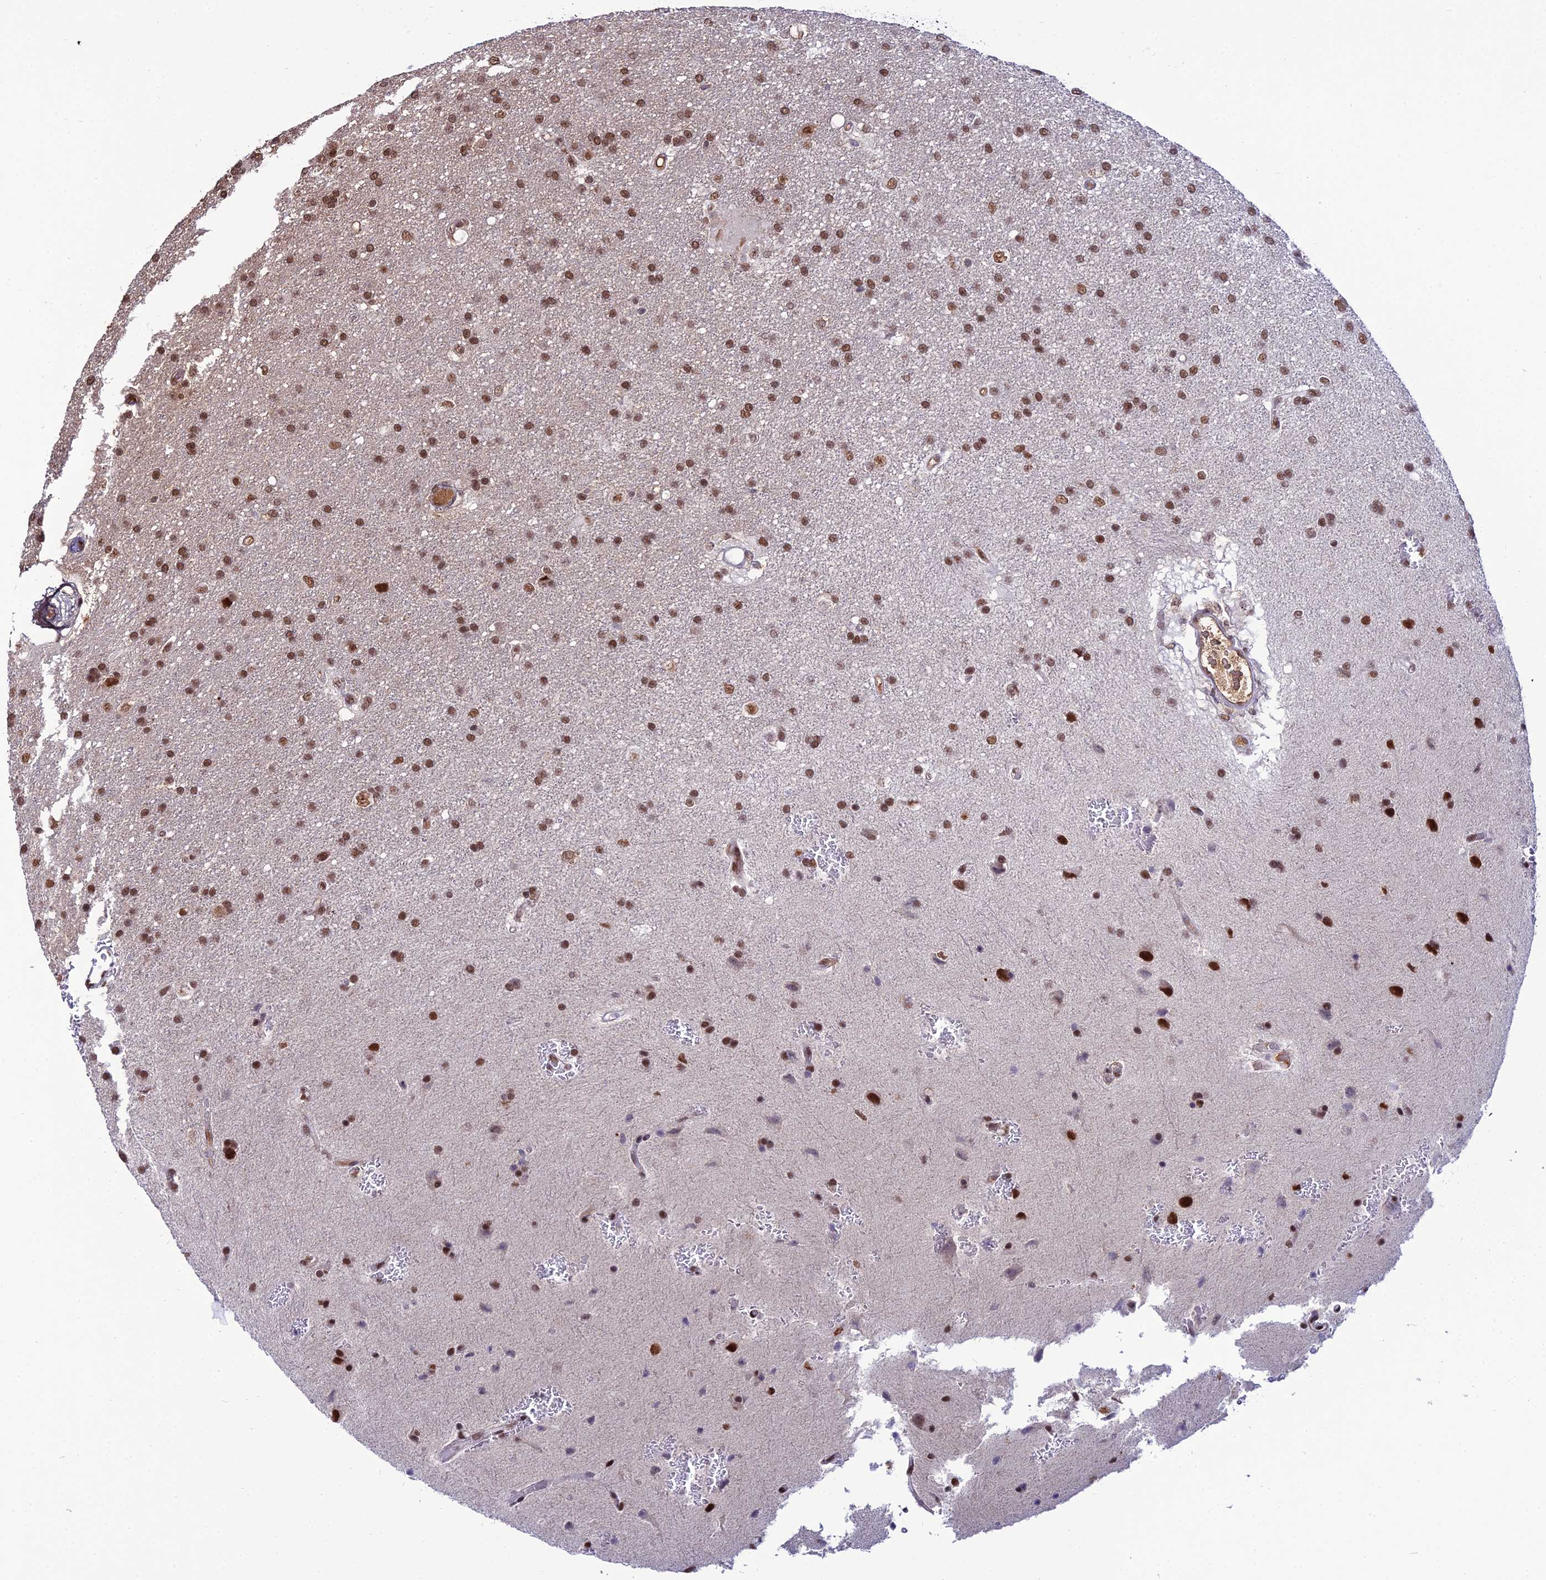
{"staining": {"intensity": "moderate", "quantity": ">75%", "location": "nuclear"}, "tissue": "glioma", "cell_type": "Tumor cells", "image_type": "cancer", "snomed": [{"axis": "morphology", "description": "Glioma, malignant, Low grade"}, {"axis": "topography", "description": "Brain"}], "caption": "The image shows immunohistochemical staining of malignant glioma (low-grade). There is moderate nuclear staining is appreciated in approximately >75% of tumor cells.", "gene": "RBM12", "patient": {"sex": "male", "age": 66}}